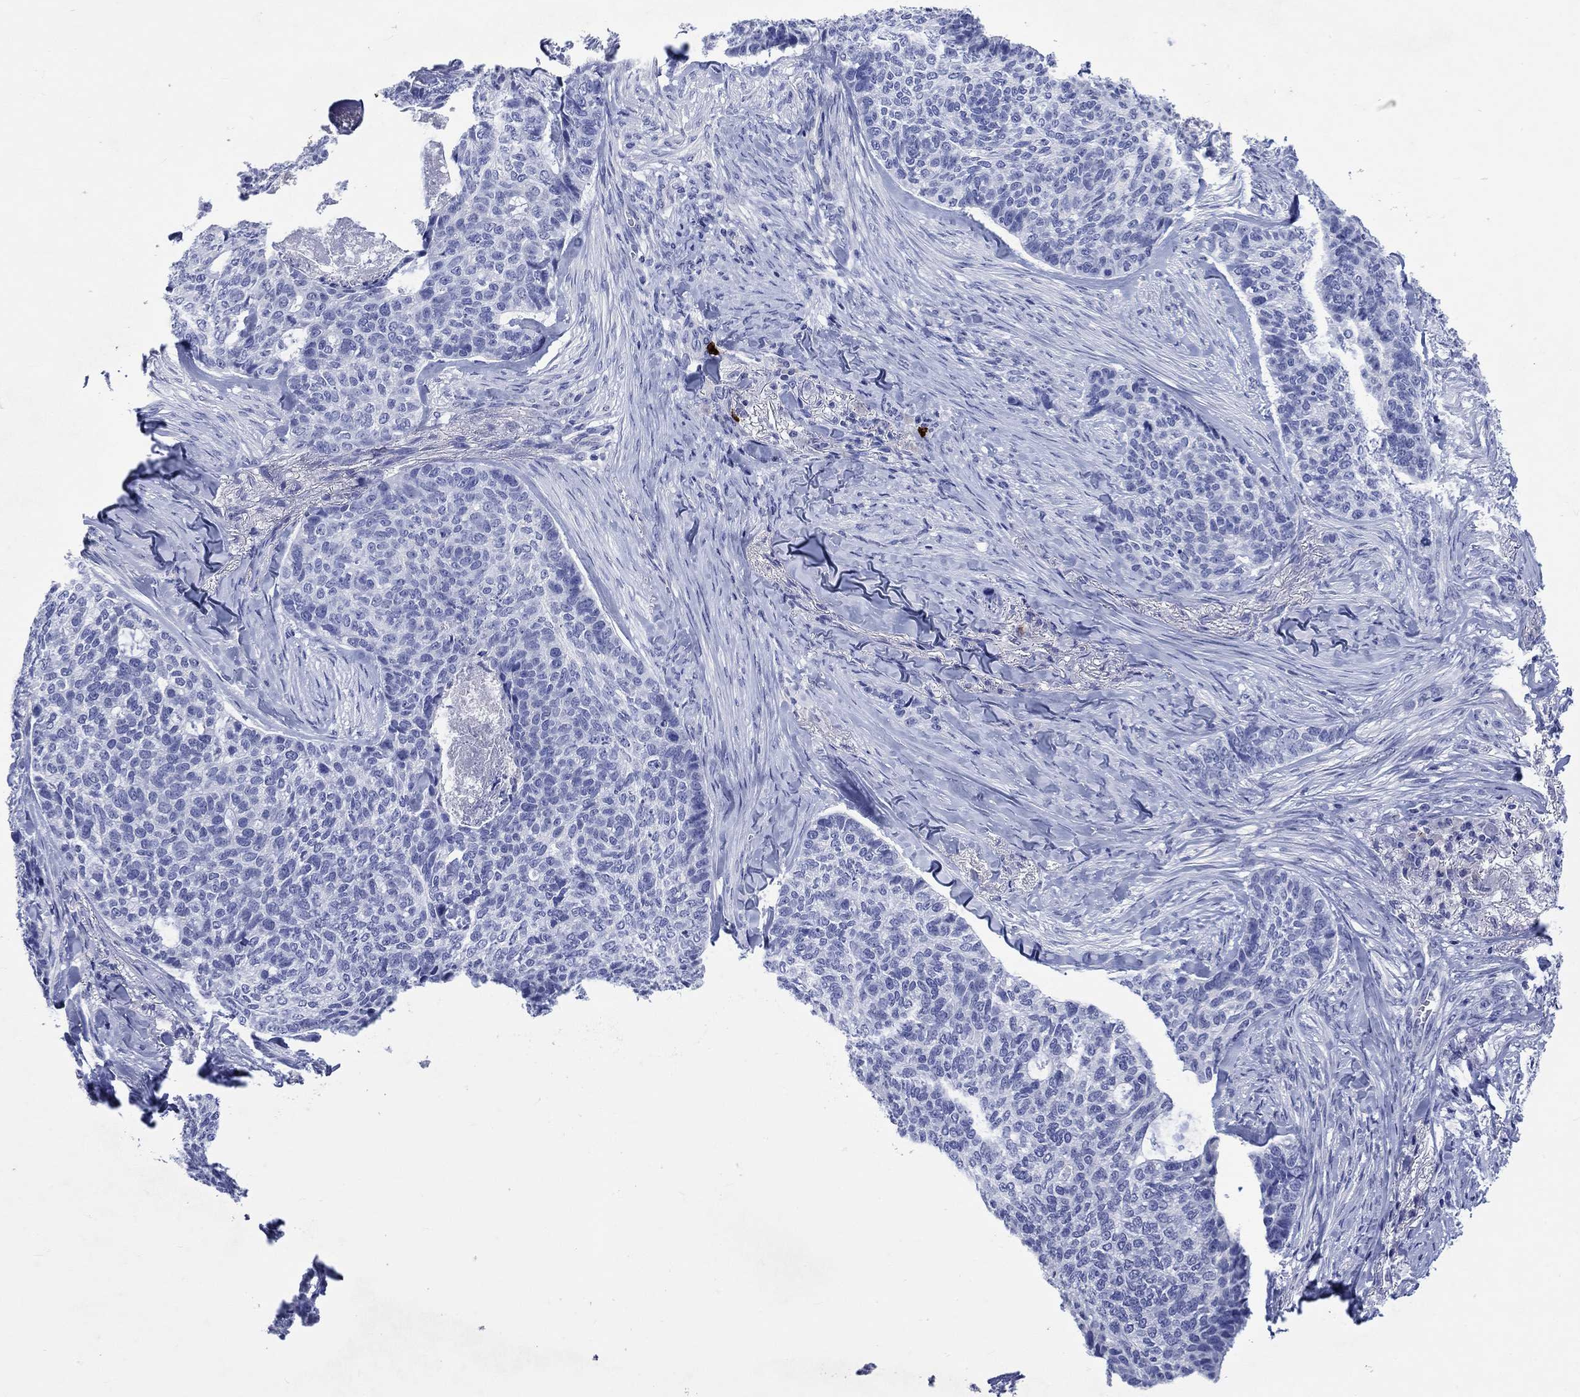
{"staining": {"intensity": "negative", "quantity": "none", "location": "none"}, "tissue": "skin cancer", "cell_type": "Tumor cells", "image_type": "cancer", "snomed": [{"axis": "morphology", "description": "Basal cell carcinoma"}, {"axis": "topography", "description": "Skin"}], "caption": "Image shows no protein staining in tumor cells of skin basal cell carcinoma tissue.", "gene": "CACNG3", "patient": {"sex": "female", "age": 69}}